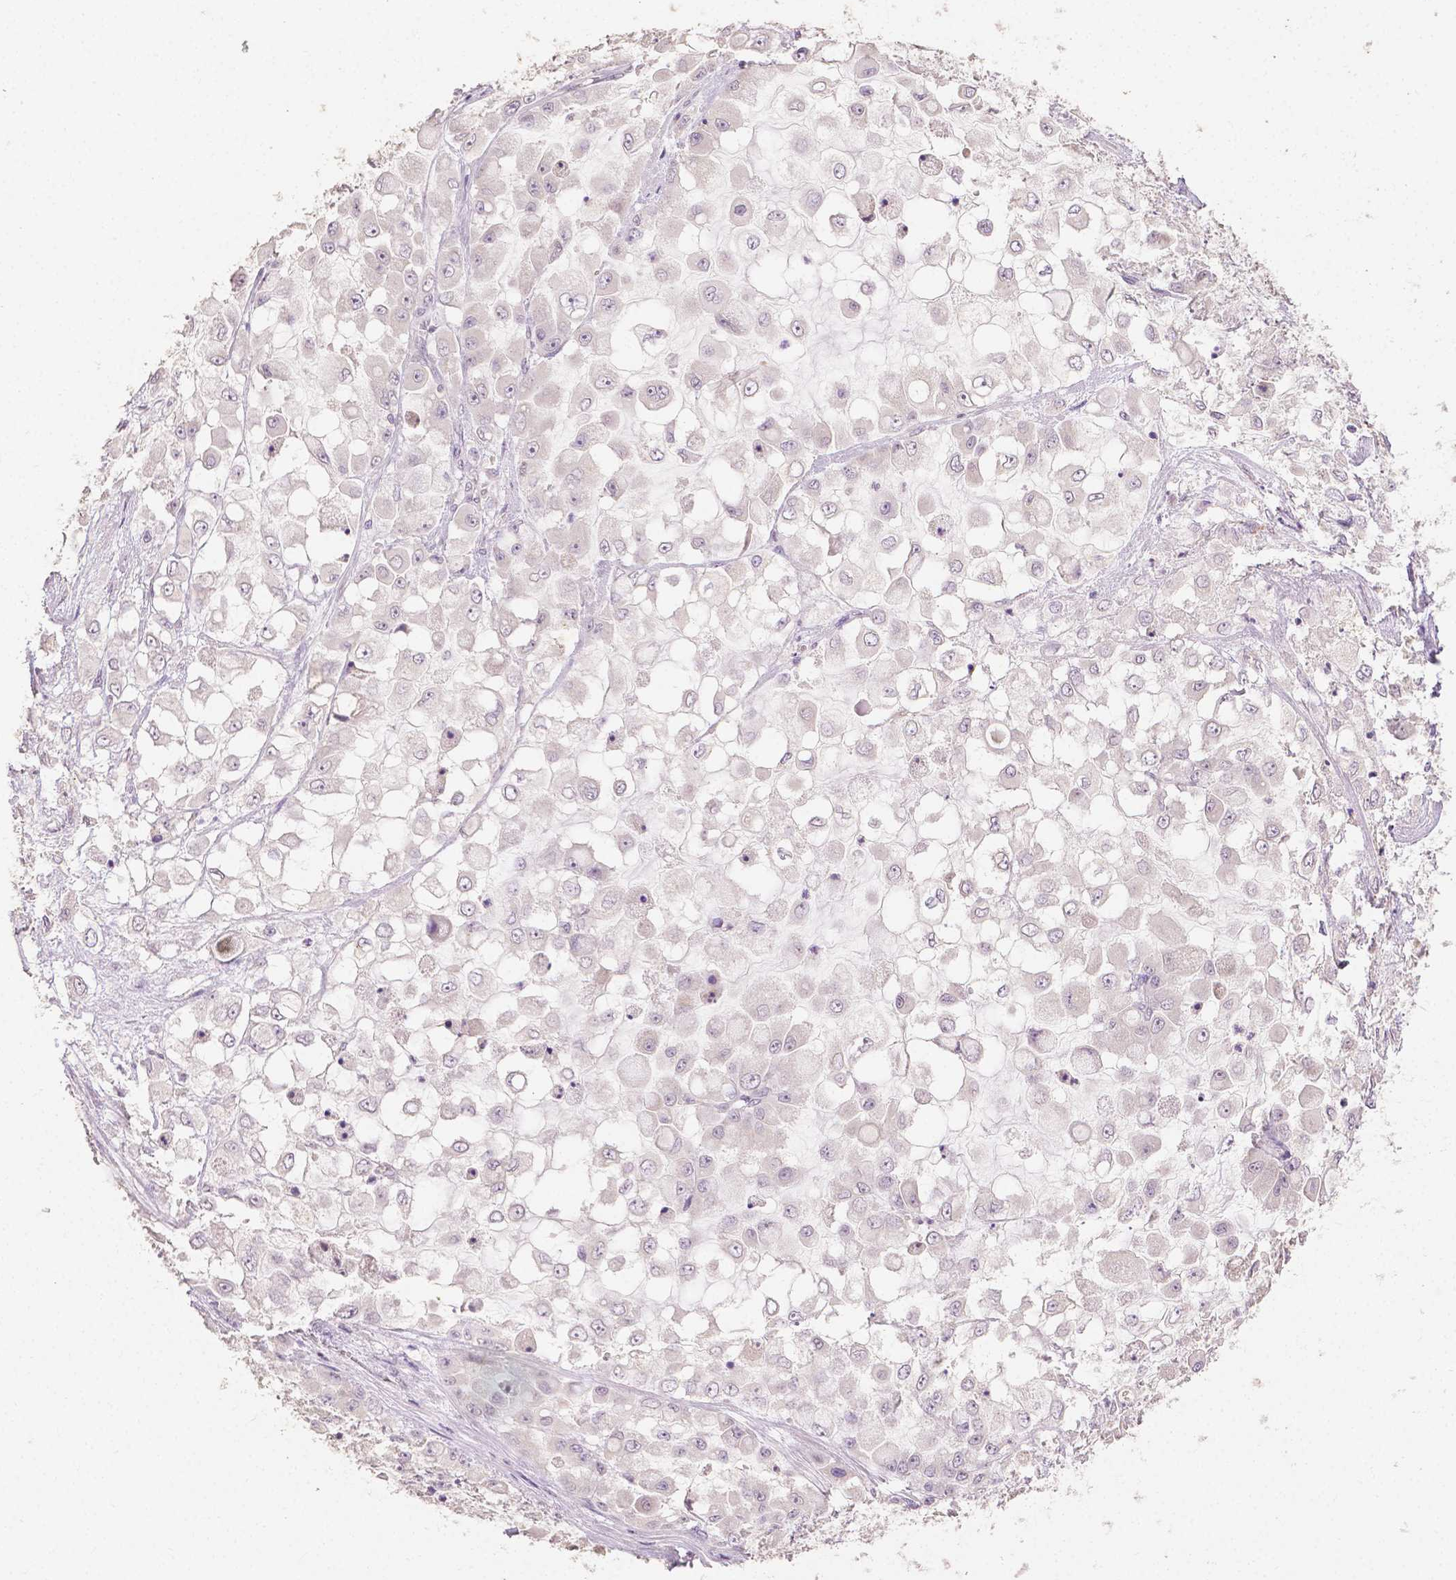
{"staining": {"intensity": "weak", "quantity": "<25%", "location": "nuclear"}, "tissue": "stomach cancer", "cell_type": "Tumor cells", "image_type": "cancer", "snomed": [{"axis": "morphology", "description": "Adenocarcinoma, NOS"}, {"axis": "topography", "description": "Stomach"}], "caption": "An image of human adenocarcinoma (stomach) is negative for staining in tumor cells.", "gene": "TGM1", "patient": {"sex": "female", "age": 76}}